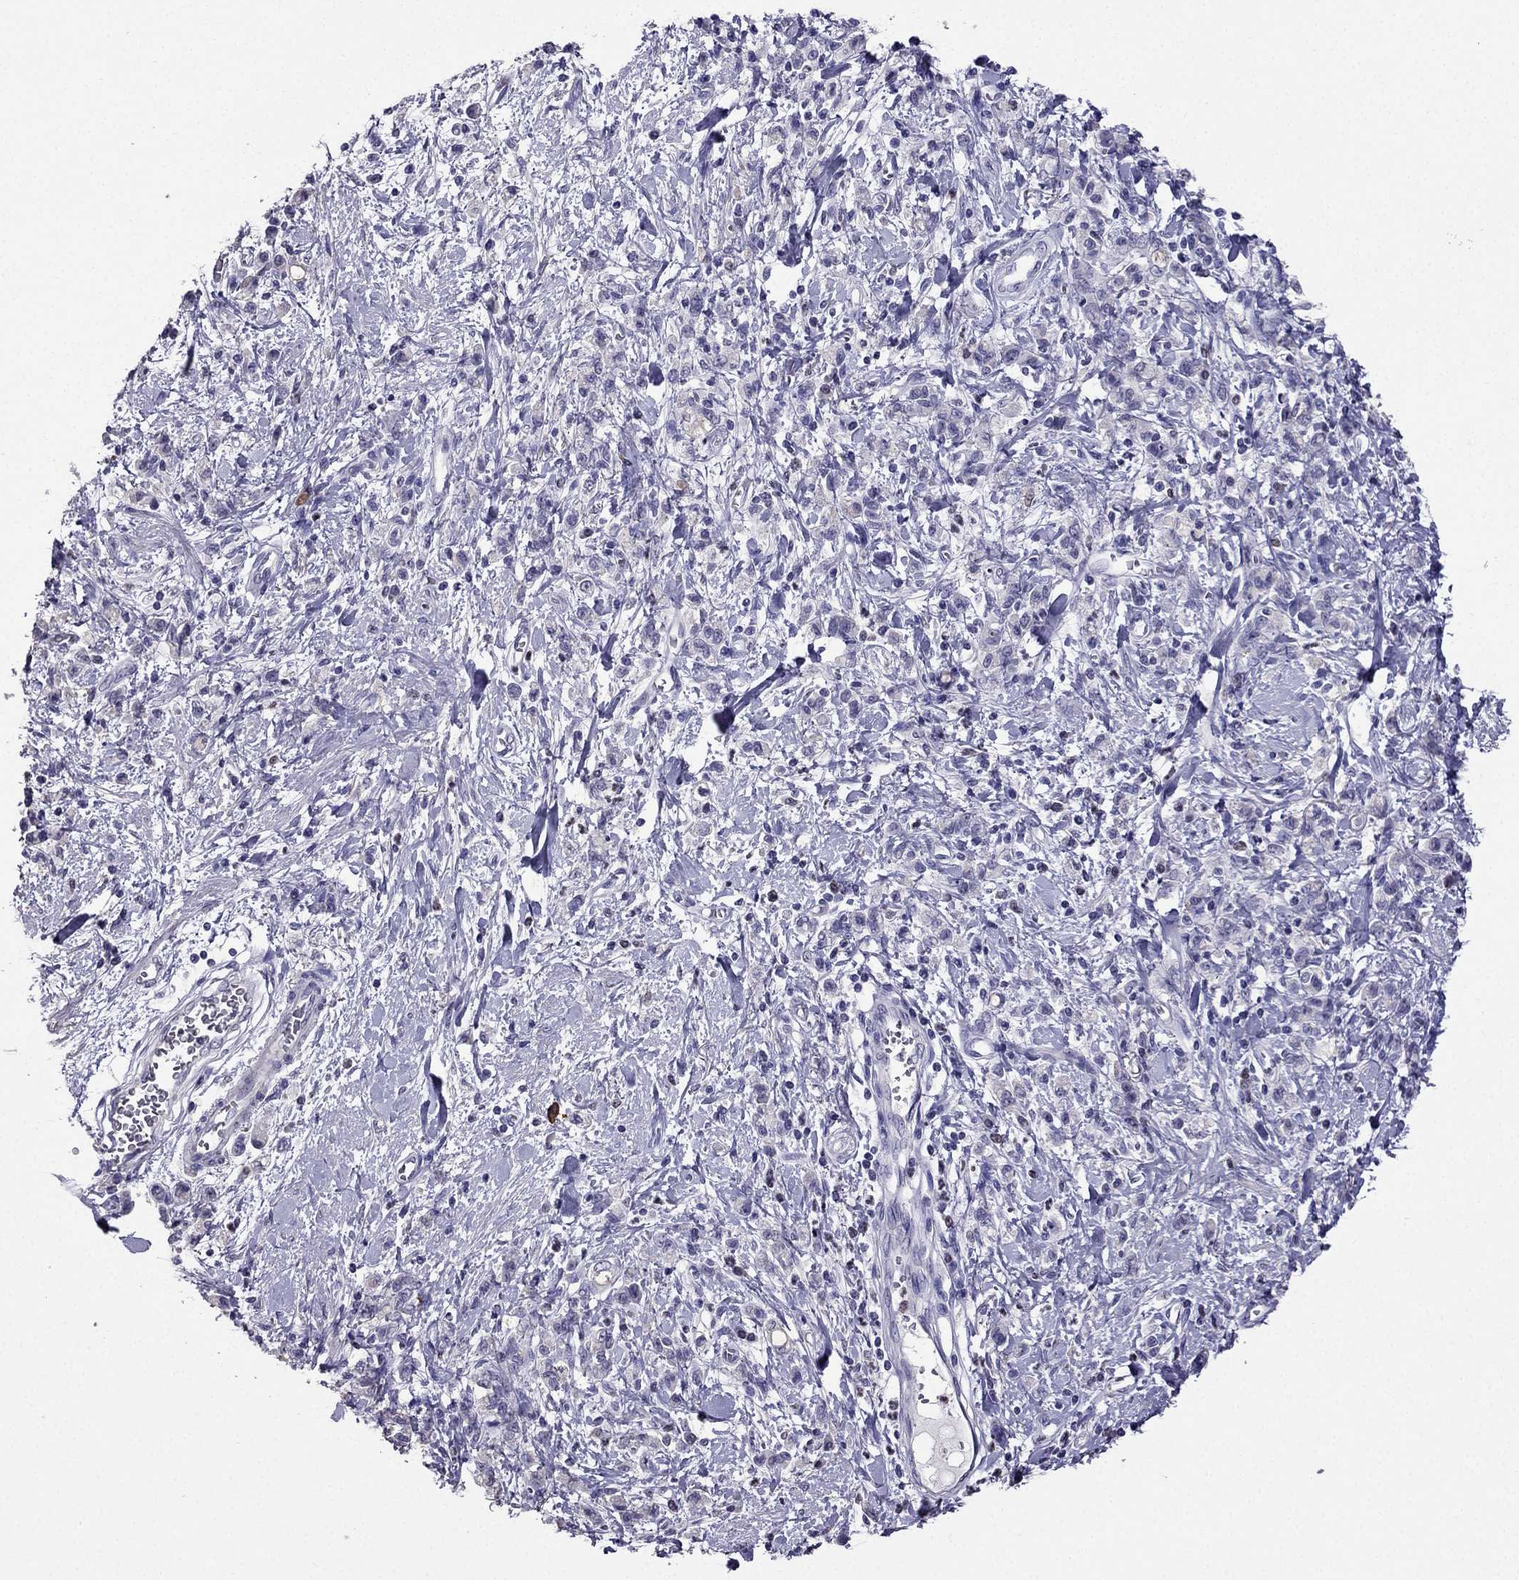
{"staining": {"intensity": "negative", "quantity": "none", "location": "none"}, "tissue": "stomach cancer", "cell_type": "Tumor cells", "image_type": "cancer", "snomed": [{"axis": "morphology", "description": "Adenocarcinoma, NOS"}, {"axis": "topography", "description": "Stomach"}], "caption": "Immunohistochemistry micrograph of stomach cancer (adenocarcinoma) stained for a protein (brown), which demonstrates no staining in tumor cells.", "gene": "ARID3A", "patient": {"sex": "male", "age": 77}}